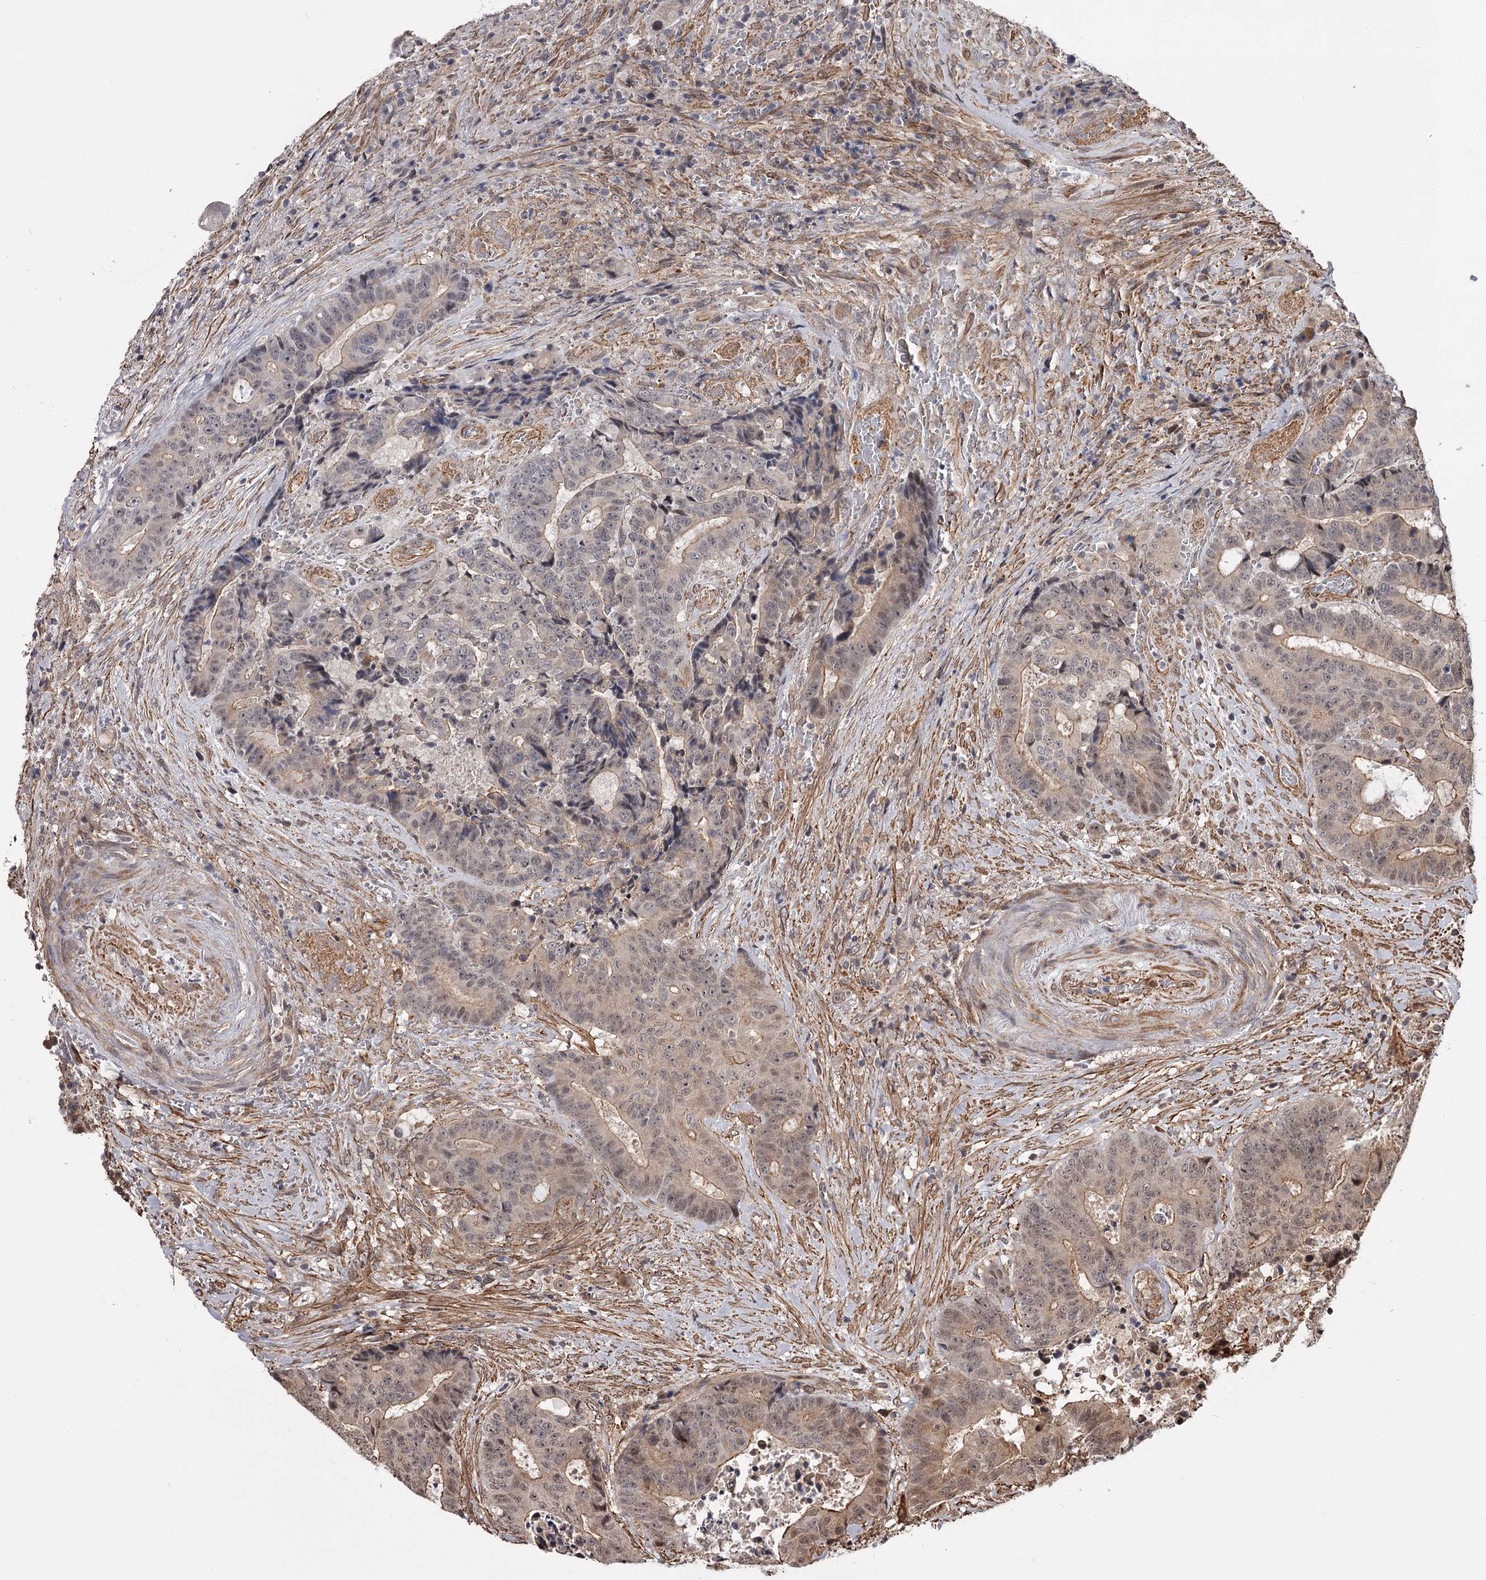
{"staining": {"intensity": "moderate", "quantity": "25%-75%", "location": "cytoplasmic/membranous,nuclear"}, "tissue": "colorectal cancer", "cell_type": "Tumor cells", "image_type": "cancer", "snomed": [{"axis": "morphology", "description": "Adenocarcinoma, NOS"}, {"axis": "topography", "description": "Rectum"}], "caption": "There is medium levels of moderate cytoplasmic/membranous and nuclear staining in tumor cells of colorectal cancer, as demonstrated by immunohistochemical staining (brown color).", "gene": "TTC33", "patient": {"sex": "male", "age": 69}}